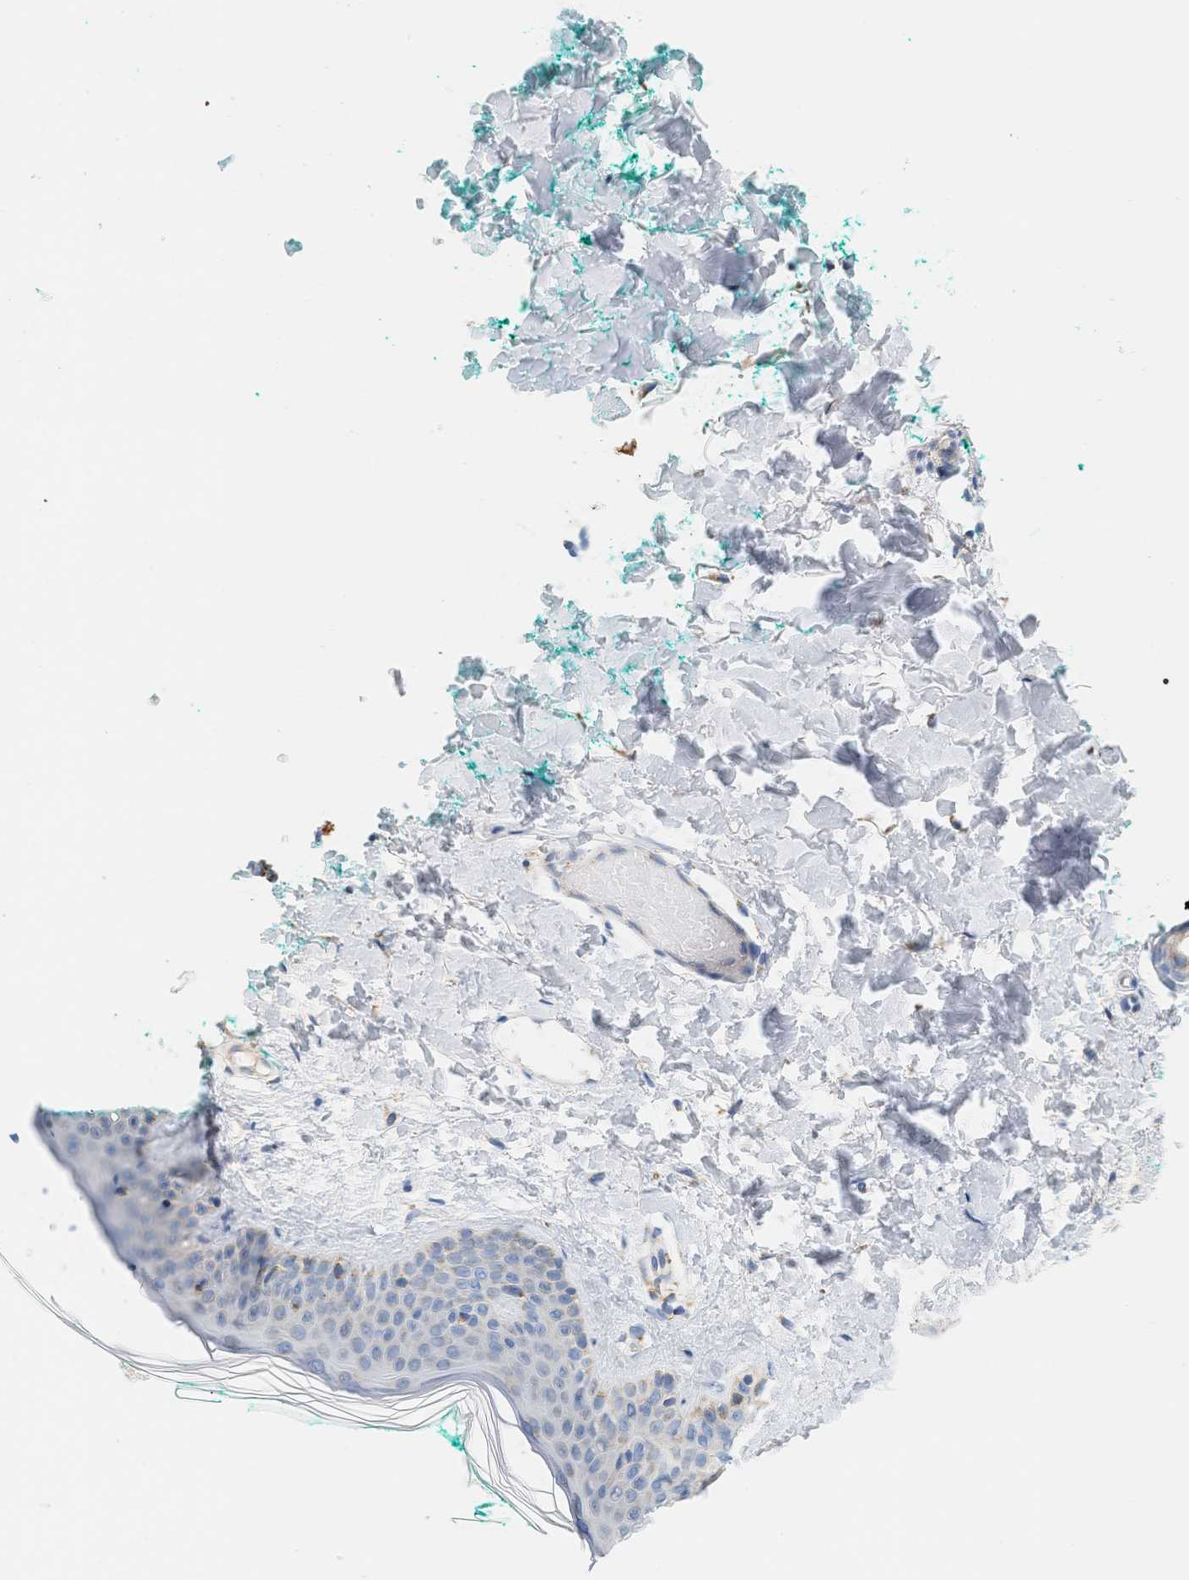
{"staining": {"intensity": "negative", "quantity": "none", "location": "none"}, "tissue": "skin", "cell_type": "Fibroblasts", "image_type": "normal", "snomed": [{"axis": "morphology", "description": "Normal tissue, NOS"}, {"axis": "topography", "description": "Skin"}], "caption": "This photomicrograph is of unremarkable skin stained with IHC to label a protein in brown with the nuclei are counter-stained blue. There is no positivity in fibroblasts. (DAB immunohistochemistry visualized using brightfield microscopy, high magnification).", "gene": "GRPEL2", "patient": {"sex": "male", "age": 30}}